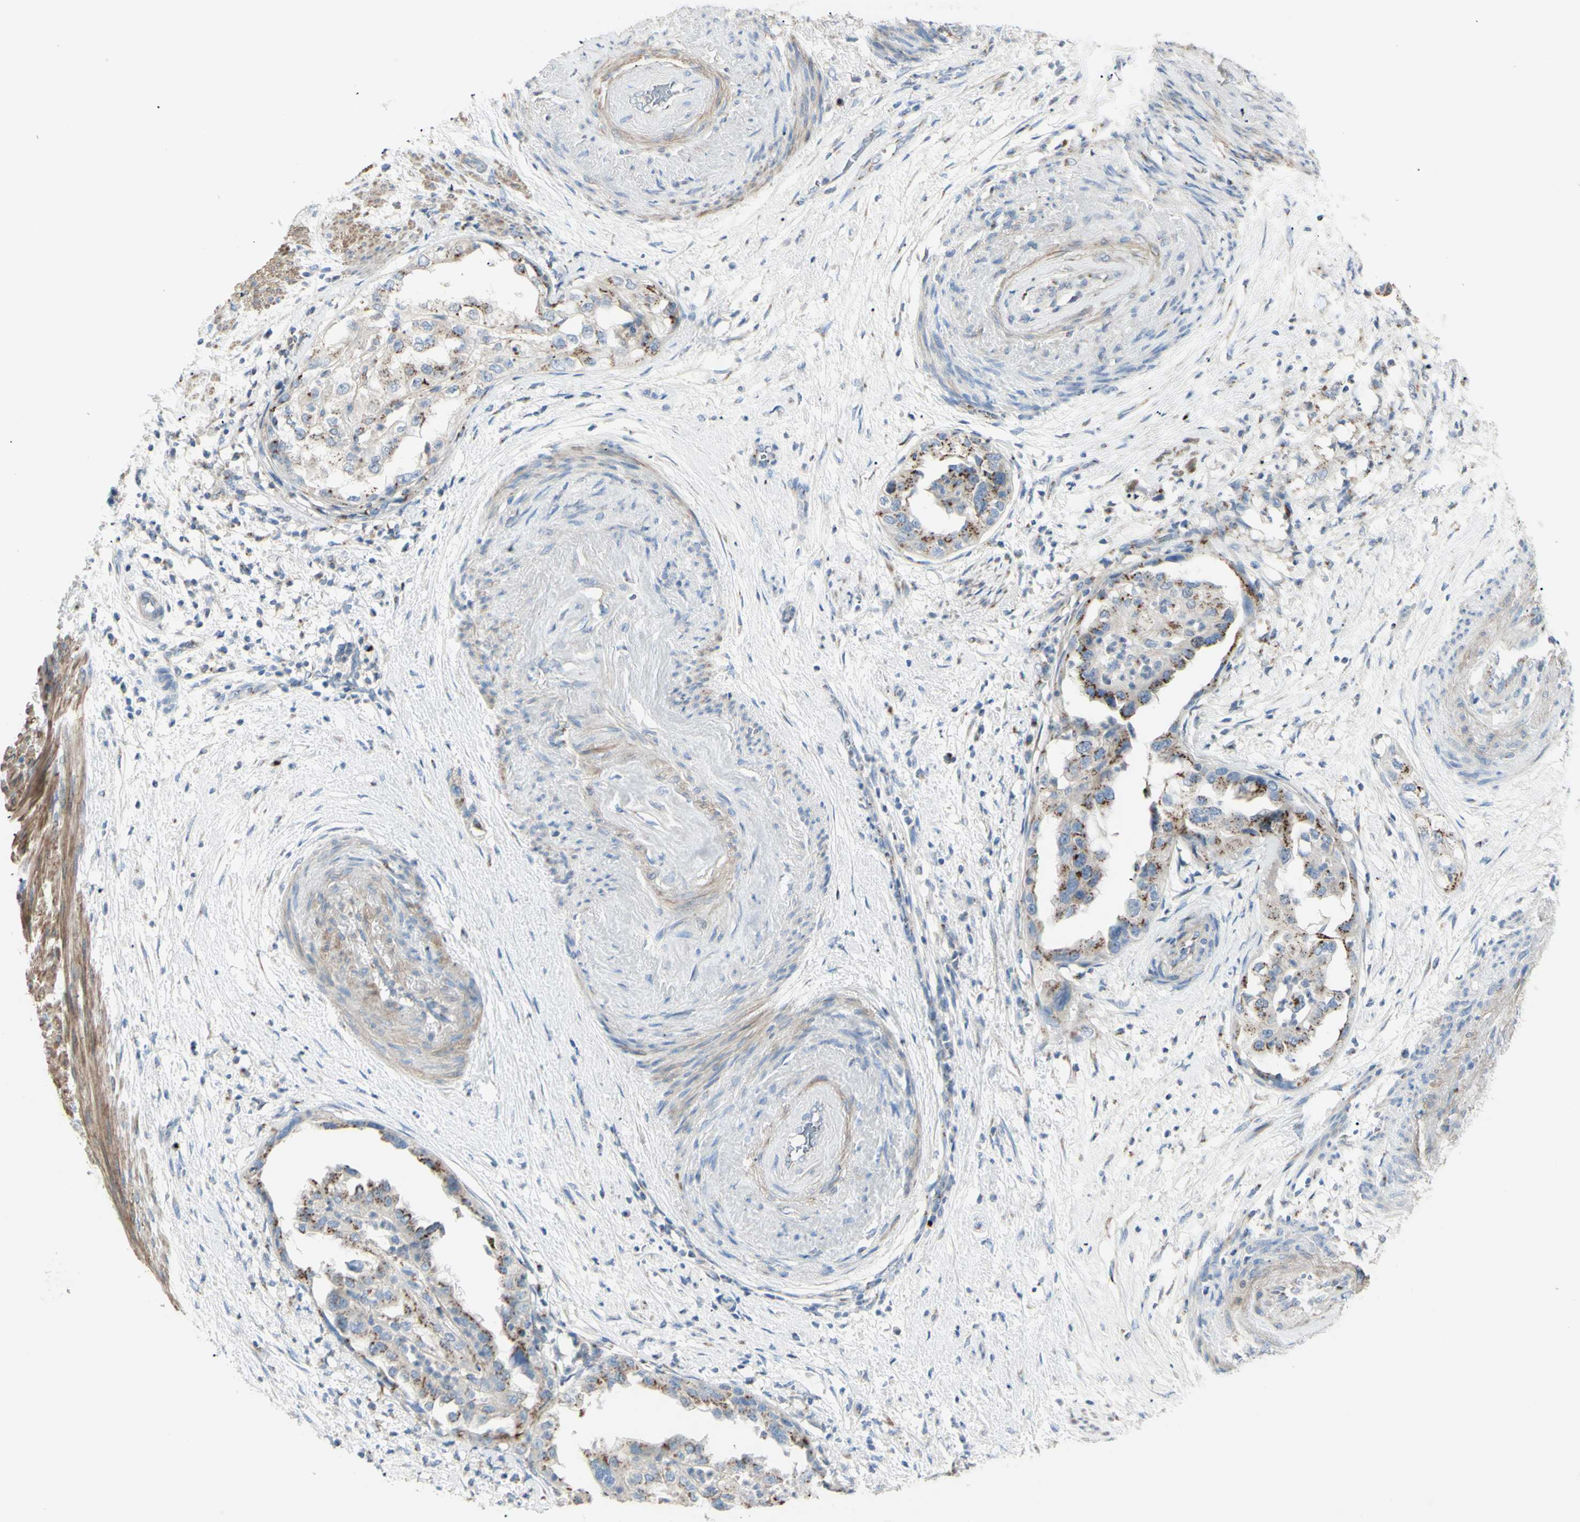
{"staining": {"intensity": "moderate", "quantity": "25%-75%", "location": "cytoplasmic/membranous"}, "tissue": "endometrial cancer", "cell_type": "Tumor cells", "image_type": "cancer", "snomed": [{"axis": "morphology", "description": "Adenocarcinoma, NOS"}, {"axis": "topography", "description": "Endometrium"}], "caption": "Endometrial cancer stained with immunohistochemistry (IHC) exhibits moderate cytoplasmic/membranous staining in approximately 25%-75% of tumor cells.", "gene": "B4GALT3", "patient": {"sex": "female", "age": 85}}